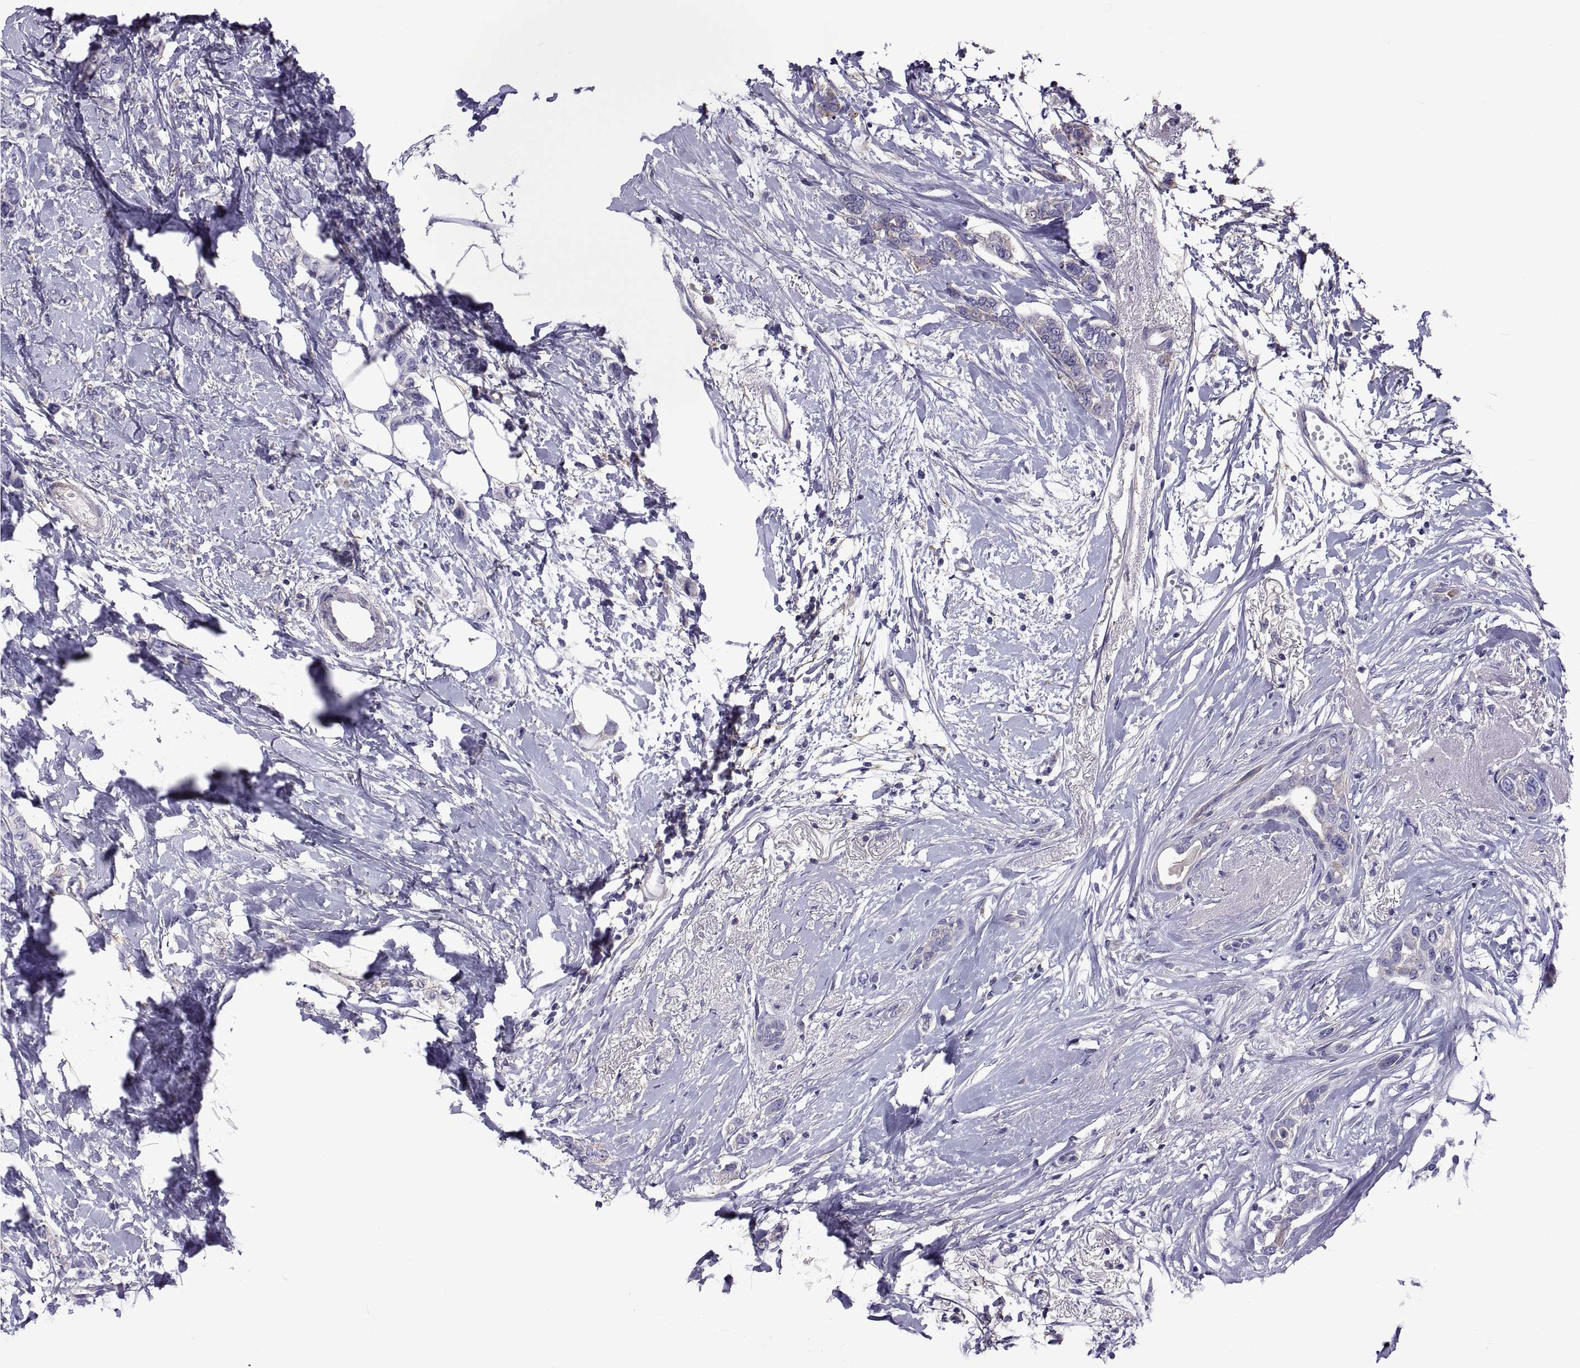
{"staining": {"intensity": "negative", "quantity": "none", "location": "none"}, "tissue": "breast cancer", "cell_type": "Tumor cells", "image_type": "cancer", "snomed": [{"axis": "morphology", "description": "Duct carcinoma"}, {"axis": "topography", "description": "Breast"}], "caption": "An image of breast cancer (invasive ductal carcinoma) stained for a protein shows no brown staining in tumor cells. (DAB immunohistochemistry visualized using brightfield microscopy, high magnification).", "gene": "TMC3", "patient": {"sex": "female", "age": 40}}